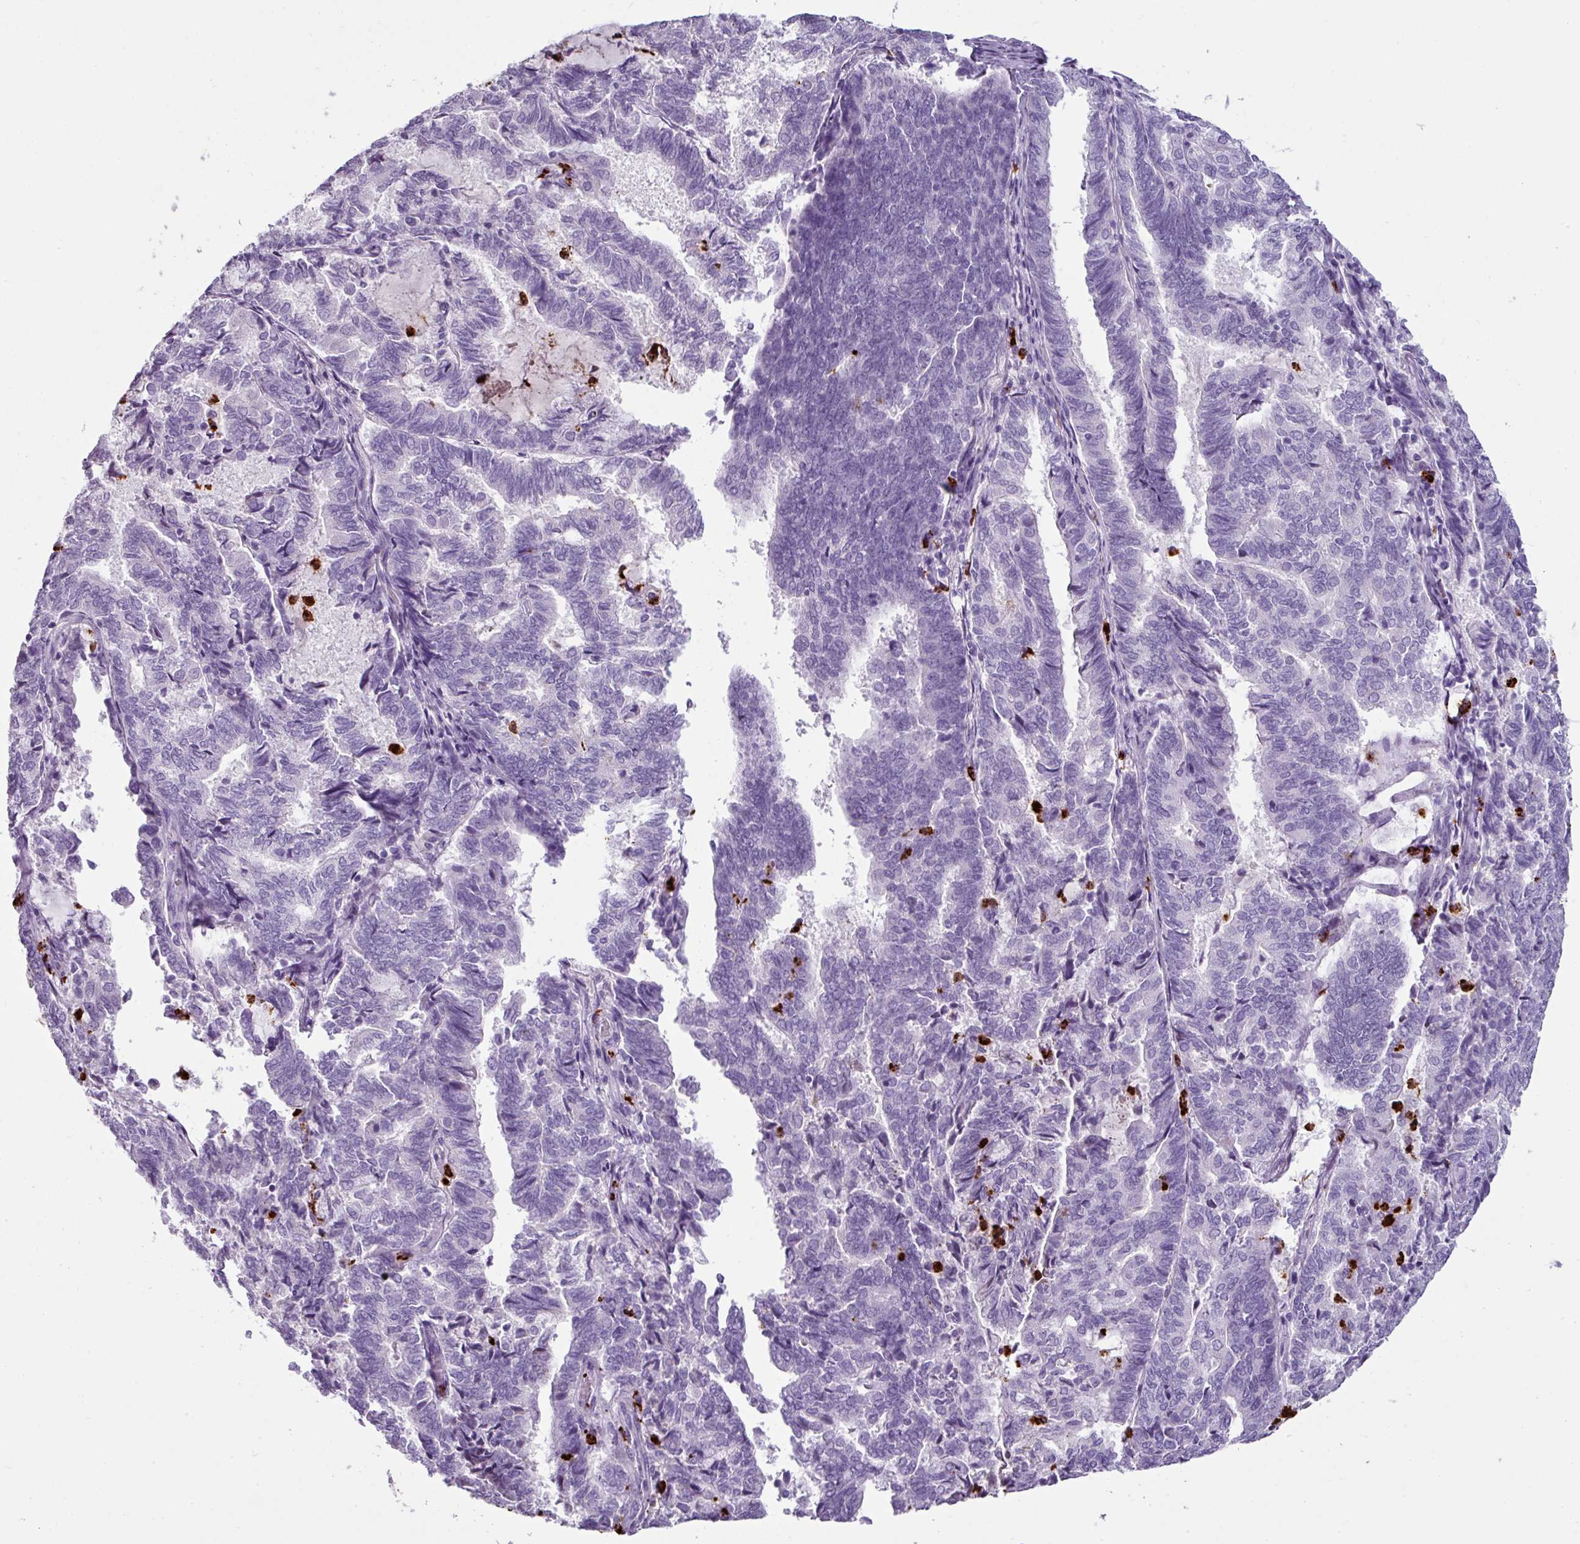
{"staining": {"intensity": "negative", "quantity": "none", "location": "none"}, "tissue": "endometrial cancer", "cell_type": "Tumor cells", "image_type": "cancer", "snomed": [{"axis": "morphology", "description": "Adenocarcinoma, NOS"}, {"axis": "topography", "description": "Endometrium"}], "caption": "This photomicrograph is of endometrial cancer (adenocarcinoma) stained with immunohistochemistry to label a protein in brown with the nuclei are counter-stained blue. There is no expression in tumor cells.", "gene": "CTSG", "patient": {"sex": "female", "age": 80}}